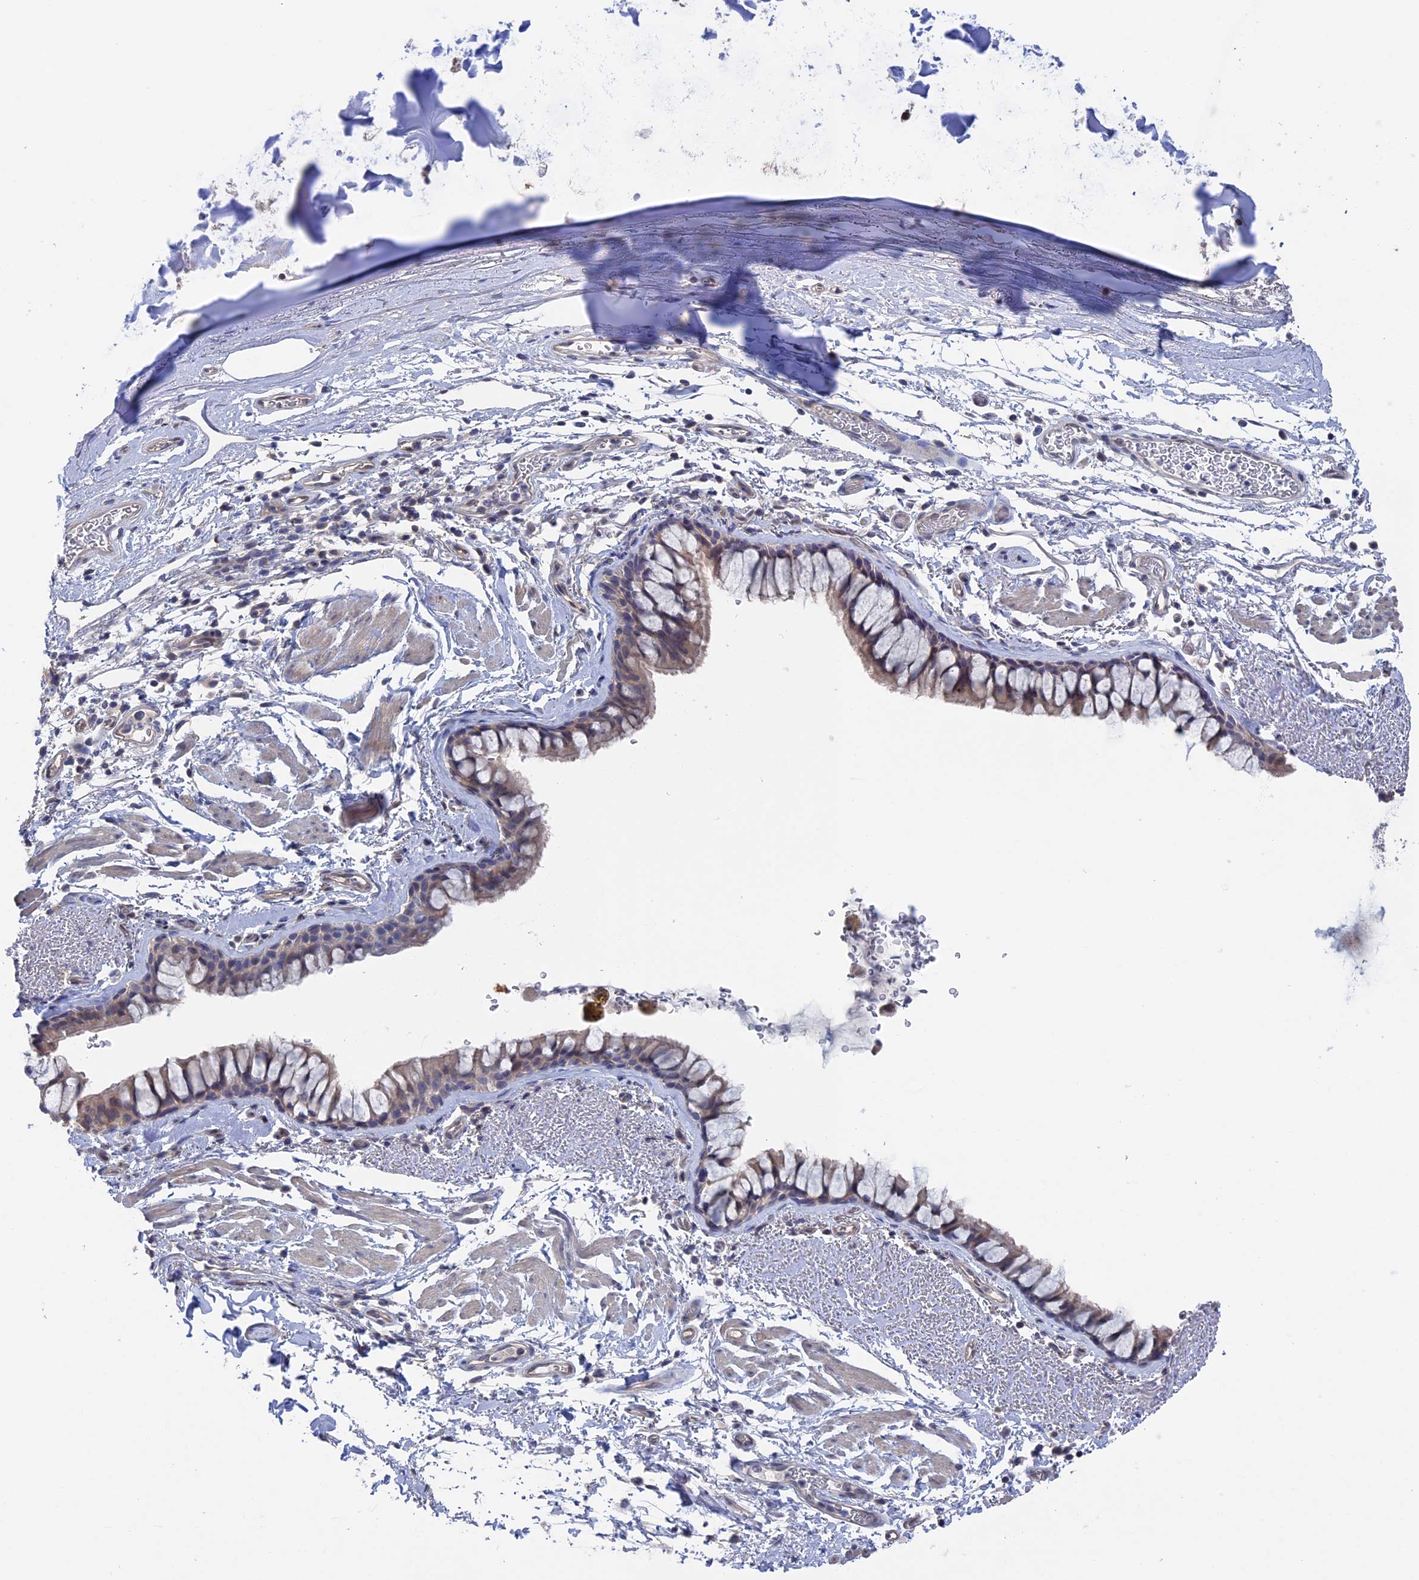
{"staining": {"intensity": "weak", "quantity": ">75%", "location": "cytoplasmic/membranous"}, "tissue": "bronchus", "cell_type": "Respiratory epithelial cells", "image_type": "normal", "snomed": [{"axis": "morphology", "description": "Normal tissue, NOS"}, {"axis": "topography", "description": "Bronchus"}], "caption": "Weak cytoplasmic/membranous protein staining is identified in approximately >75% of respiratory epithelial cells in bronchus. Using DAB (brown) and hematoxylin (blue) stains, captured at high magnification using brightfield microscopy.", "gene": "NUTF2", "patient": {"sex": "male", "age": 65}}